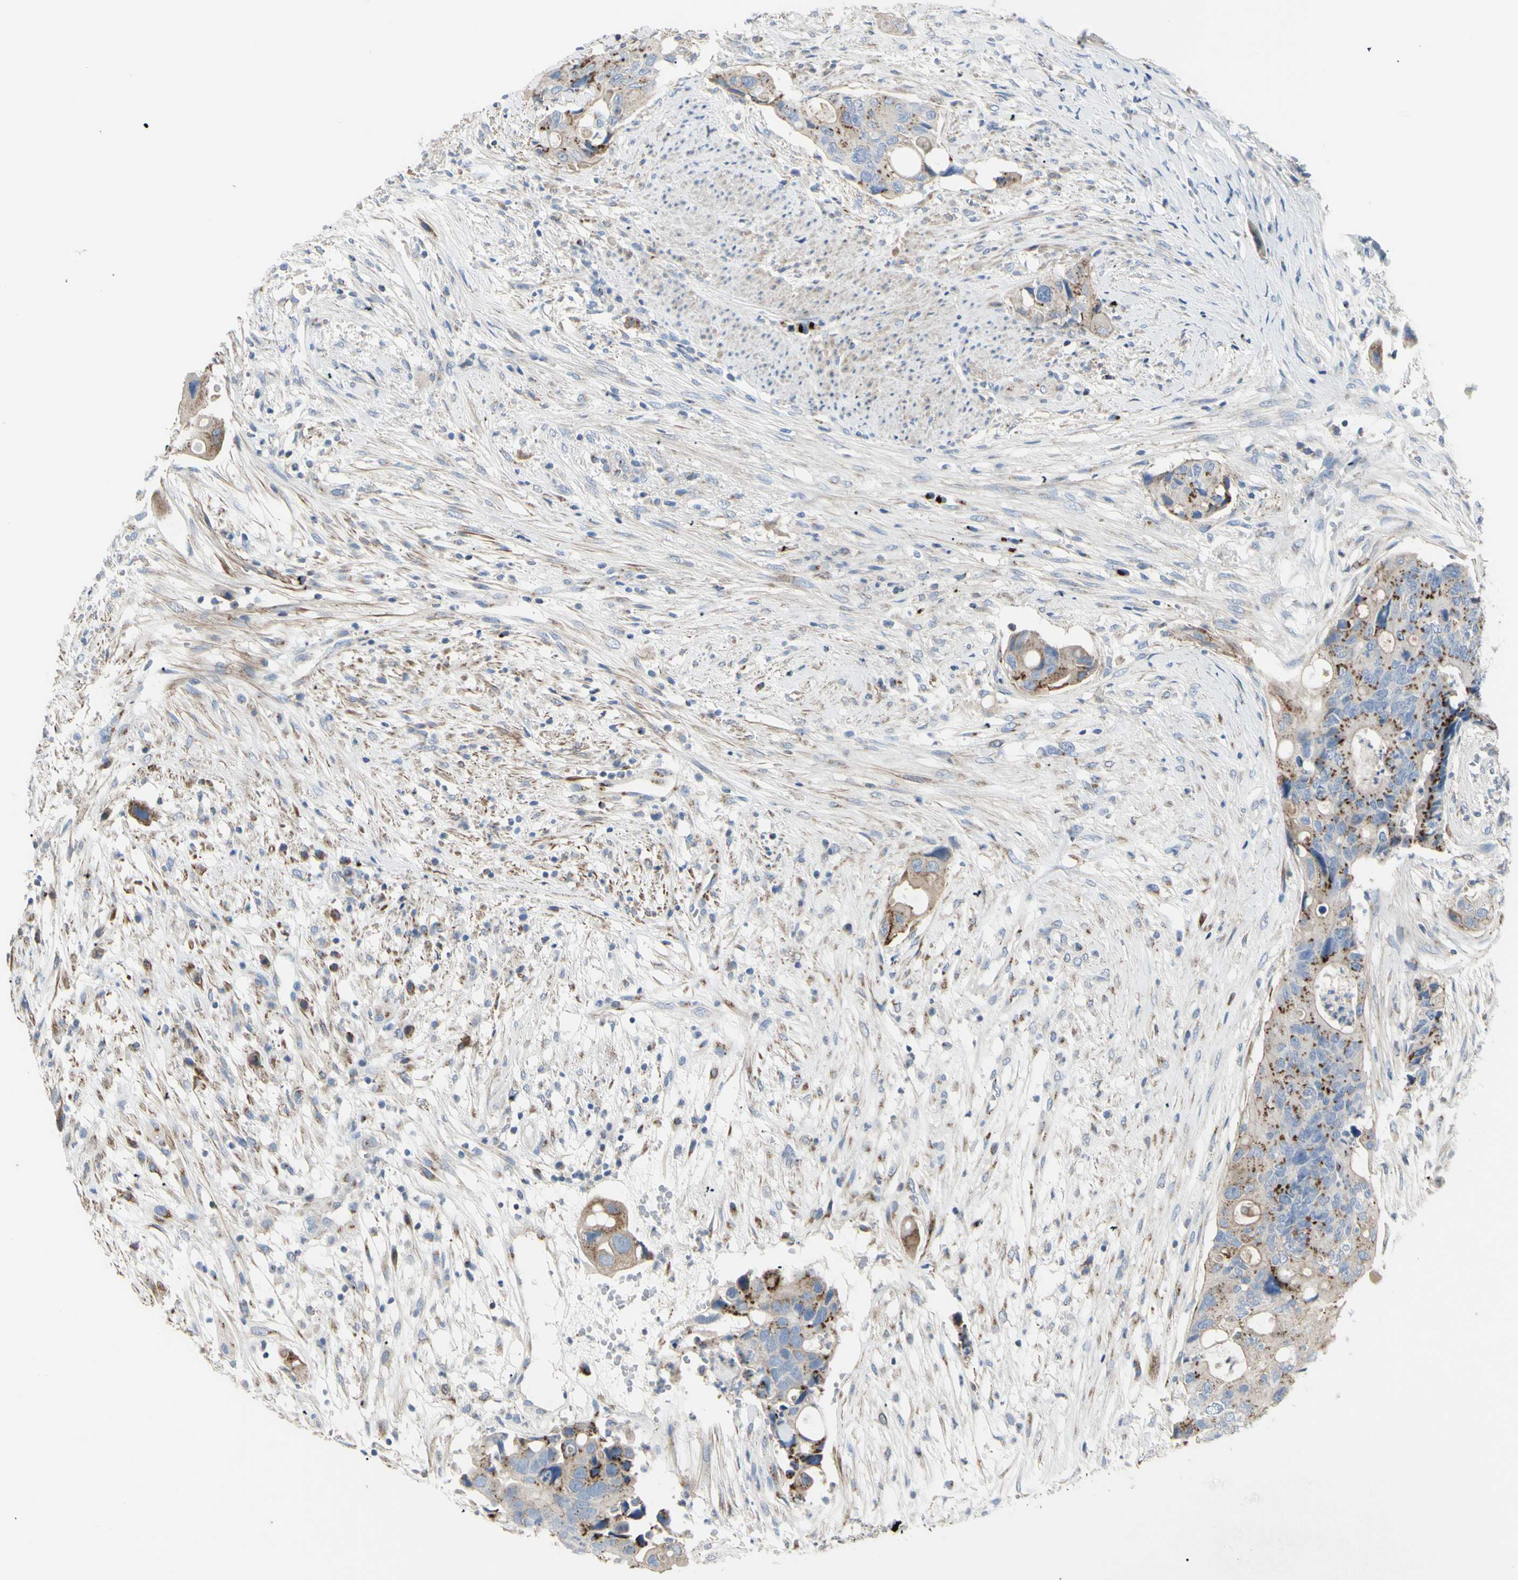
{"staining": {"intensity": "moderate", "quantity": ">75%", "location": "cytoplasmic/membranous"}, "tissue": "colorectal cancer", "cell_type": "Tumor cells", "image_type": "cancer", "snomed": [{"axis": "morphology", "description": "Adenocarcinoma, NOS"}, {"axis": "topography", "description": "Colon"}], "caption": "Immunohistochemistry (IHC) photomicrograph of human colorectal adenocarcinoma stained for a protein (brown), which demonstrates medium levels of moderate cytoplasmic/membranous positivity in approximately >75% of tumor cells.", "gene": "B4GALT3", "patient": {"sex": "female", "age": 57}}